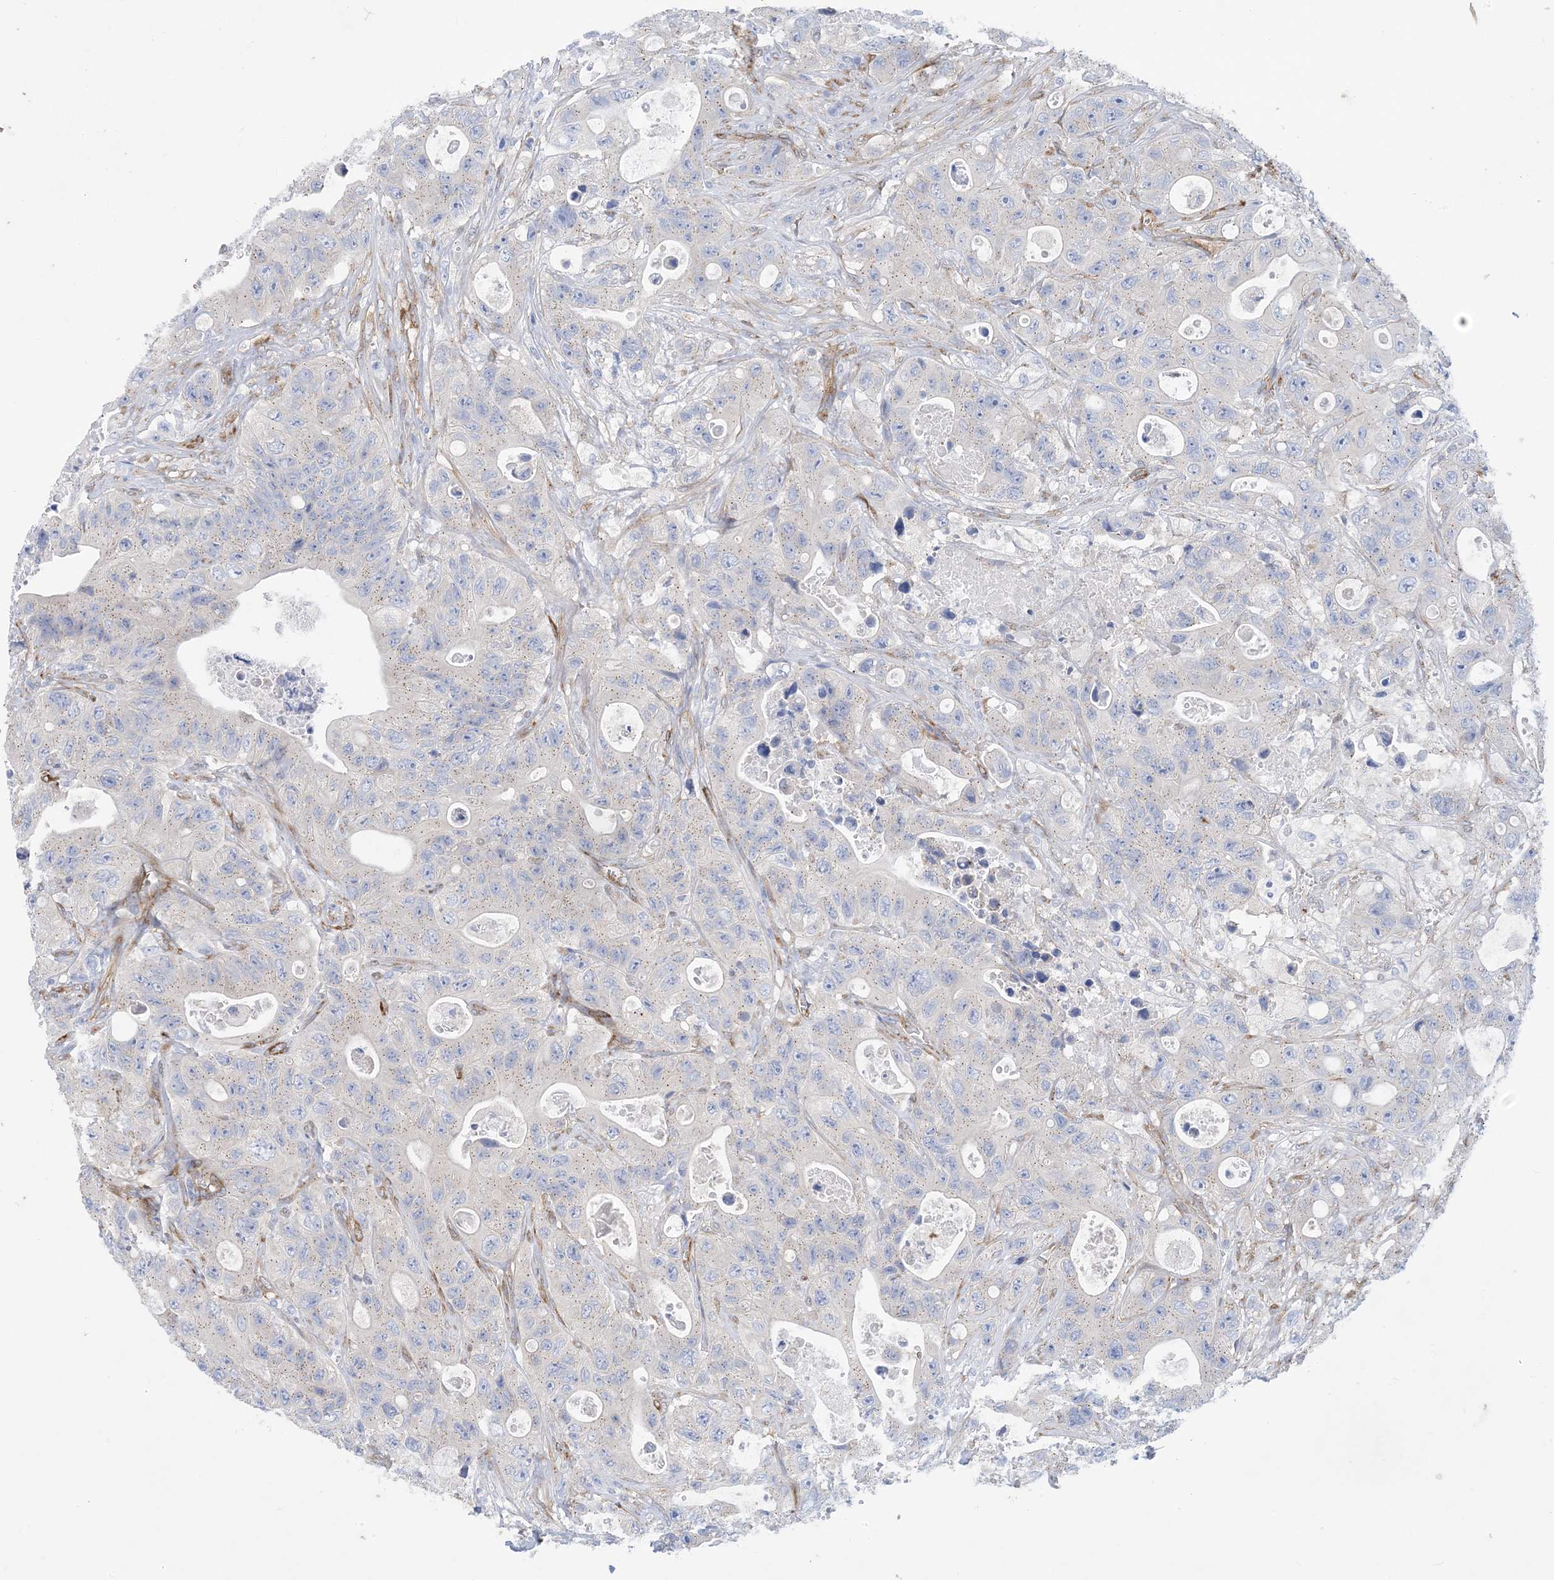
{"staining": {"intensity": "negative", "quantity": "none", "location": "none"}, "tissue": "colorectal cancer", "cell_type": "Tumor cells", "image_type": "cancer", "snomed": [{"axis": "morphology", "description": "Adenocarcinoma, NOS"}, {"axis": "topography", "description": "Colon"}], "caption": "Immunohistochemistry (IHC) micrograph of neoplastic tissue: human colorectal cancer (adenocarcinoma) stained with DAB (3,3'-diaminobenzidine) reveals no significant protein expression in tumor cells.", "gene": "RBMS3", "patient": {"sex": "female", "age": 46}}